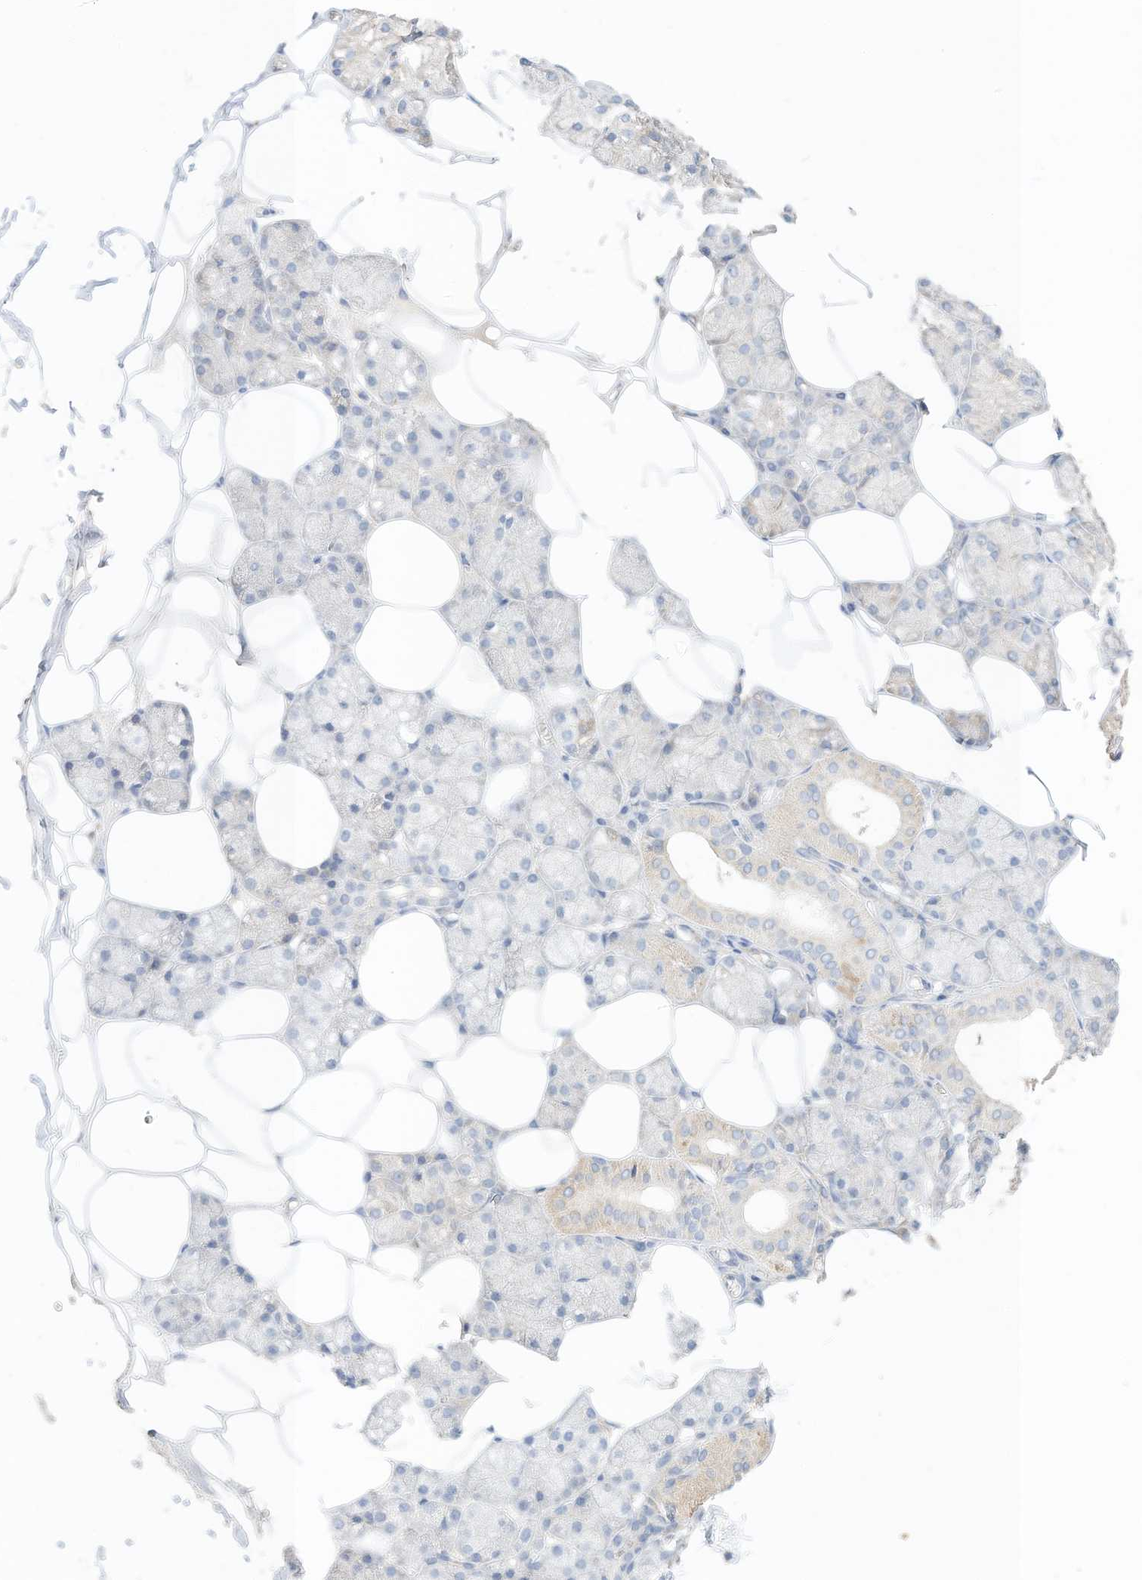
{"staining": {"intensity": "weak", "quantity": "25%-75%", "location": "cytoplasmic/membranous"}, "tissue": "salivary gland", "cell_type": "Glandular cells", "image_type": "normal", "snomed": [{"axis": "morphology", "description": "Normal tissue, NOS"}, {"axis": "topography", "description": "Salivary gland"}], "caption": "Immunohistochemistry (IHC) photomicrograph of normal salivary gland: salivary gland stained using immunohistochemistry demonstrates low levels of weak protein expression localized specifically in the cytoplasmic/membranous of glandular cells, appearing as a cytoplasmic/membranous brown color.", "gene": "RASA2", "patient": {"sex": "male", "age": 62}}